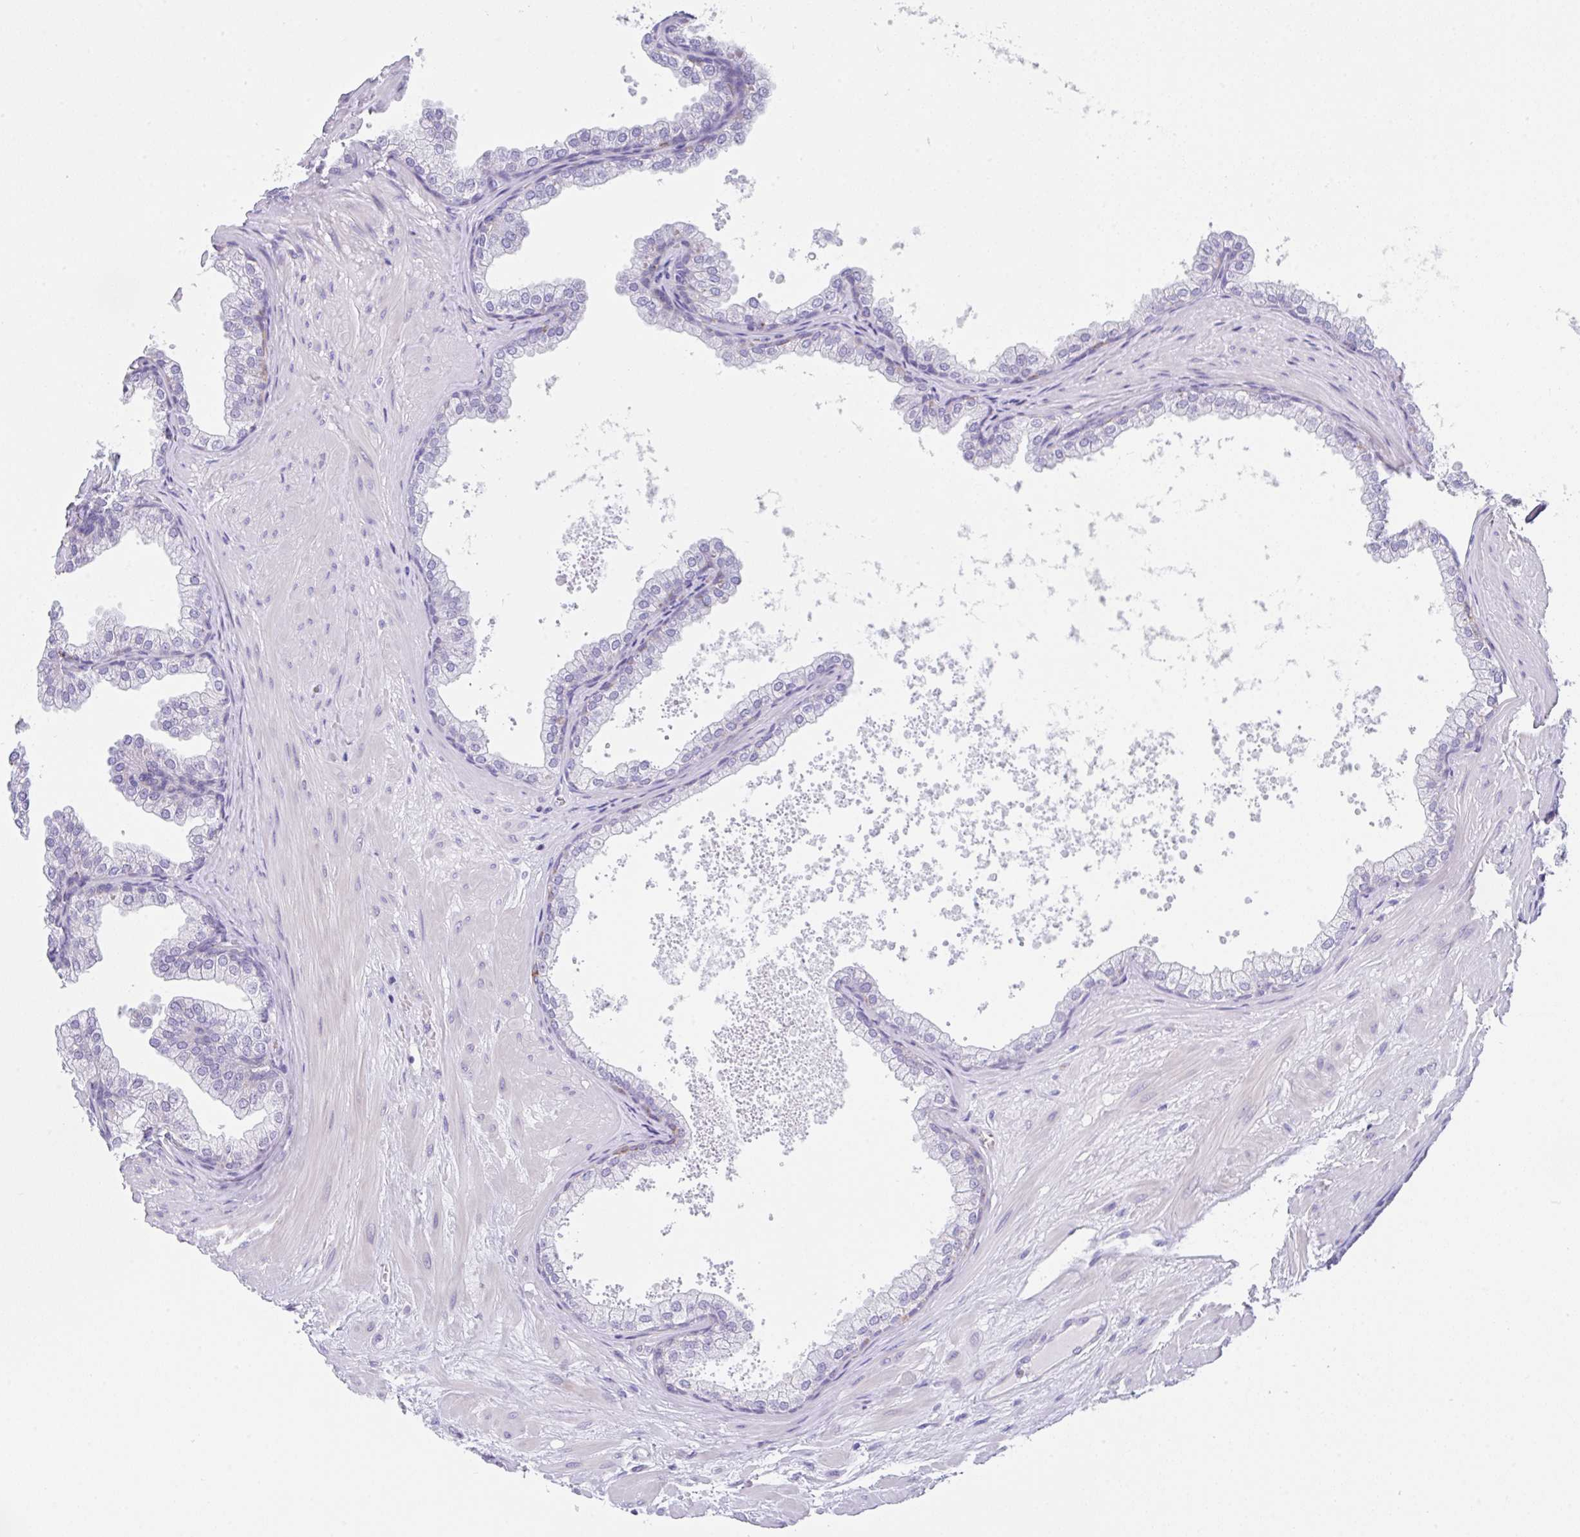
{"staining": {"intensity": "negative", "quantity": "none", "location": "none"}, "tissue": "prostate", "cell_type": "Glandular cells", "image_type": "normal", "snomed": [{"axis": "morphology", "description": "Normal tissue, NOS"}, {"axis": "topography", "description": "Prostate"}], "caption": "DAB immunohistochemical staining of normal prostate displays no significant staining in glandular cells.", "gene": "TRAF4", "patient": {"sex": "male", "age": 37}}